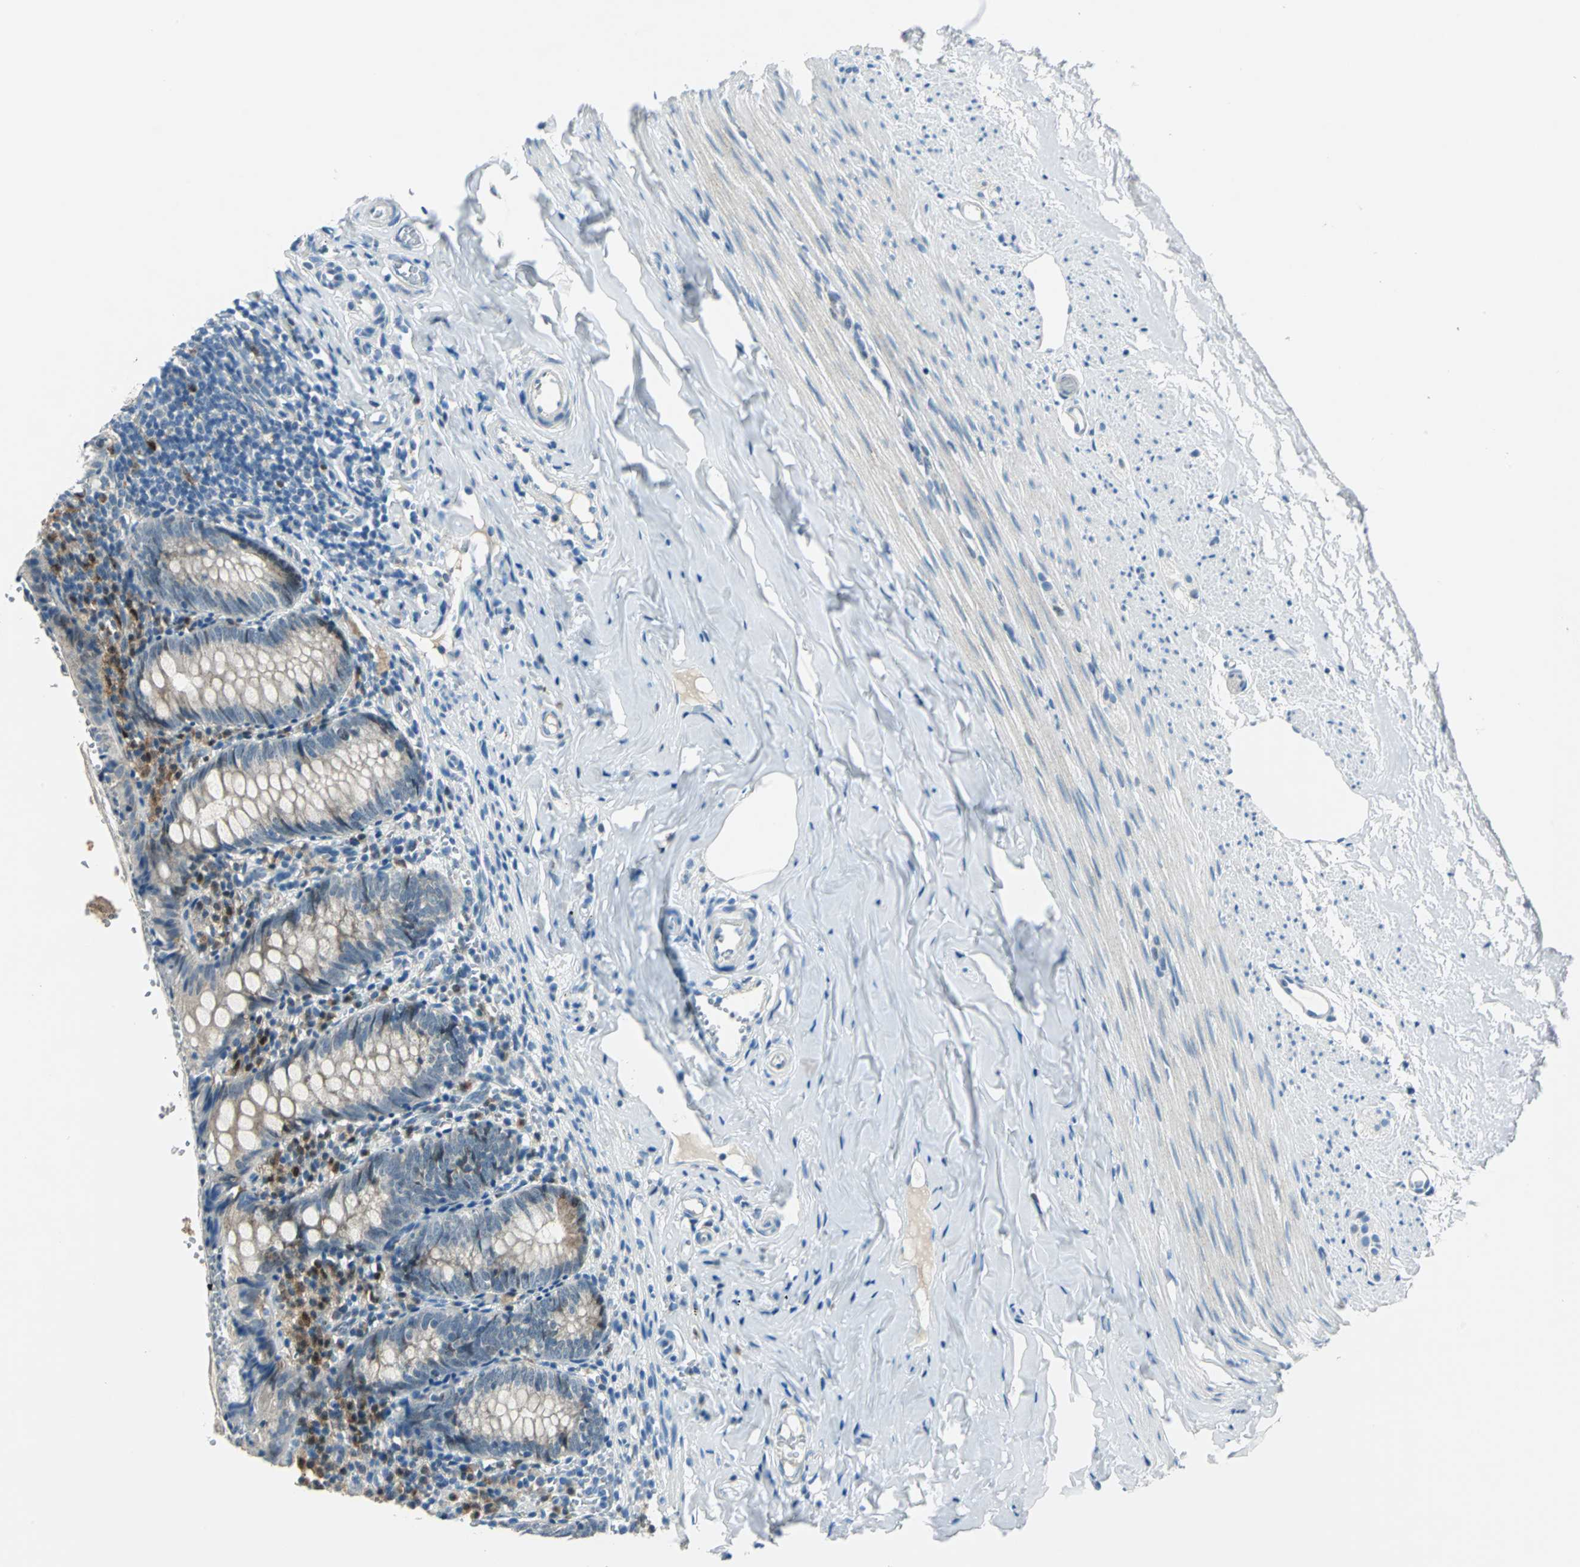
{"staining": {"intensity": "moderate", "quantity": "<25%", "location": "cytoplasmic/membranous,nuclear"}, "tissue": "appendix", "cell_type": "Glandular cells", "image_type": "normal", "snomed": [{"axis": "morphology", "description": "Normal tissue, NOS"}, {"axis": "topography", "description": "Appendix"}], "caption": "Glandular cells demonstrate low levels of moderate cytoplasmic/membranous,nuclear expression in approximately <25% of cells in benign appendix. The staining was performed using DAB (3,3'-diaminobenzidine) to visualize the protein expression in brown, while the nuclei were stained in blue with hematoxylin (Magnification: 20x).", "gene": "AKR1A1", "patient": {"sex": "female", "age": 10}}